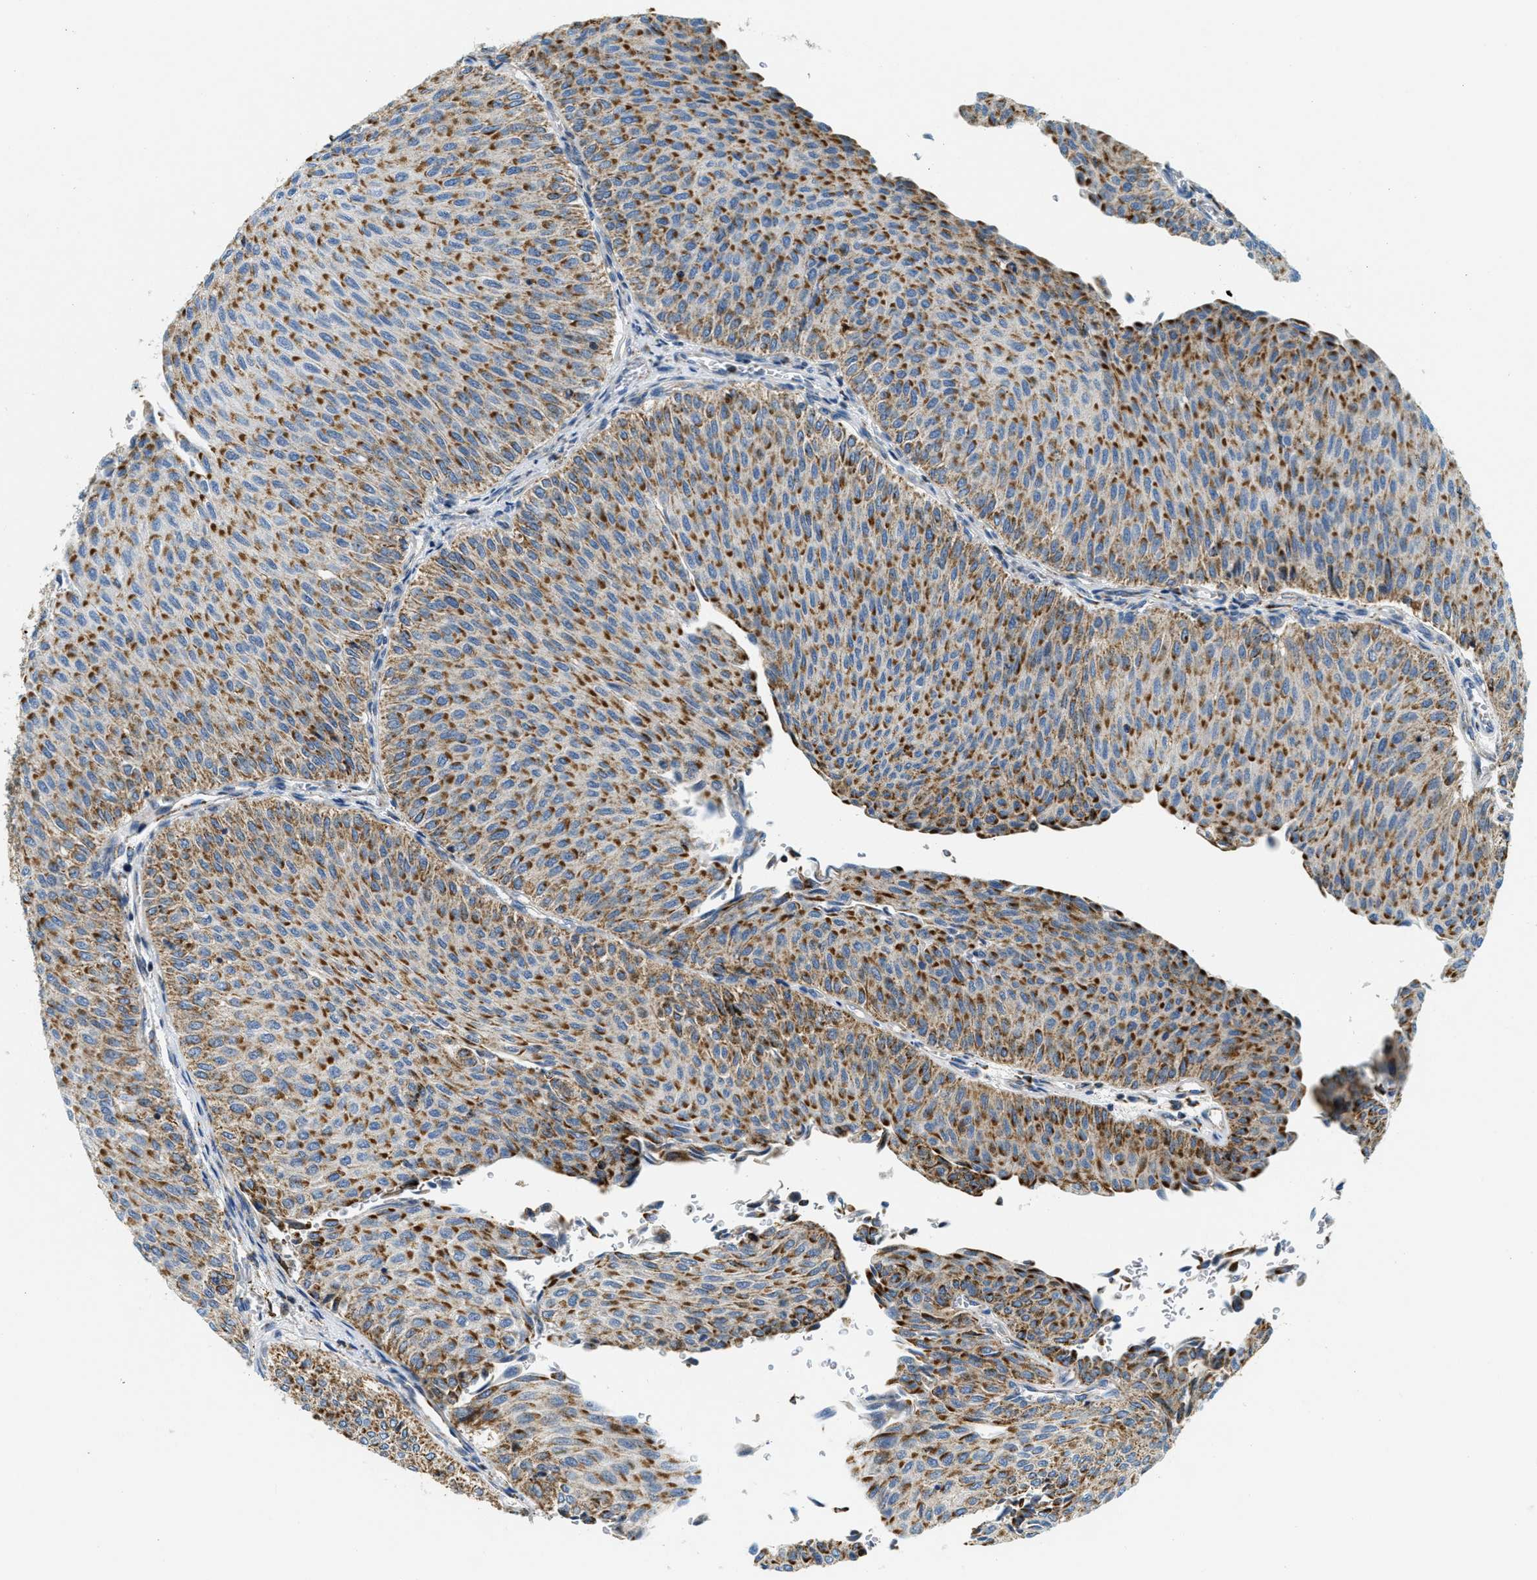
{"staining": {"intensity": "strong", "quantity": ">75%", "location": "cytoplasmic/membranous"}, "tissue": "urothelial cancer", "cell_type": "Tumor cells", "image_type": "cancer", "snomed": [{"axis": "morphology", "description": "Urothelial carcinoma, Low grade"}, {"axis": "topography", "description": "Urinary bladder"}], "caption": "A high-resolution photomicrograph shows immunohistochemistry (IHC) staining of low-grade urothelial carcinoma, which reveals strong cytoplasmic/membranous positivity in approximately >75% of tumor cells.", "gene": "HLCS", "patient": {"sex": "male", "age": 78}}